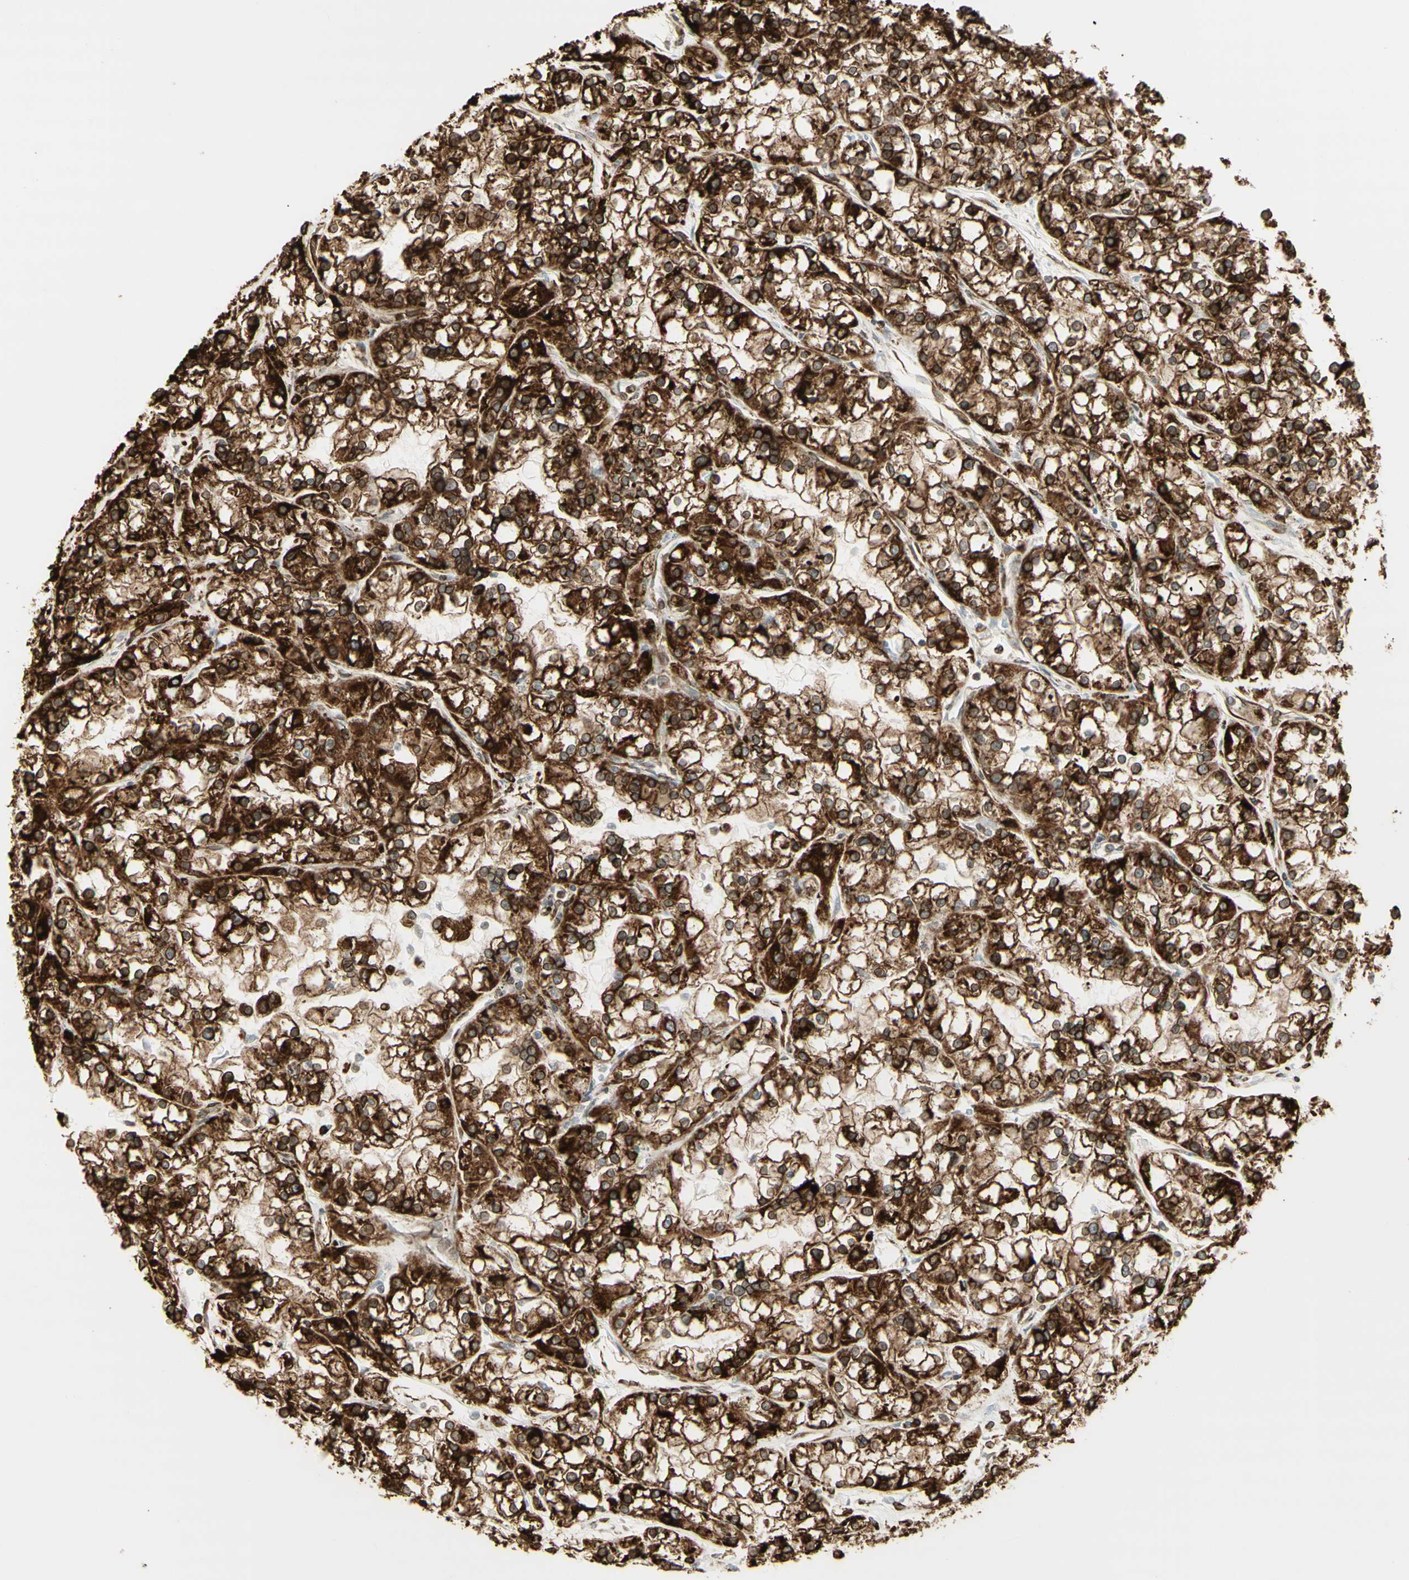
{"staining": {"intensity": "strong", "quantity": ">75%", "location": "cytoplasmic/membranous"}, "tissue": "renal cancer", "cell_type": "Tumor cells", "image_type": "cancer", "snomed": [{"axis": "morphology", "description": "Adenocarcinoma, NOS"}, {"axis": "topography", "description": "Kidney"}], "caption": "IHC photomicrograph of neoplastic tissue: renal cancer stained using immunohistochemistry (IHC) displays high levels of strong protein expression localized specifically in the cytoplasmic/membranous of tumor cells, appearing as a cytoplasmic/membranous brown color.", "gene": "CANX", "patient": {"sex": "female", "age": 52}}